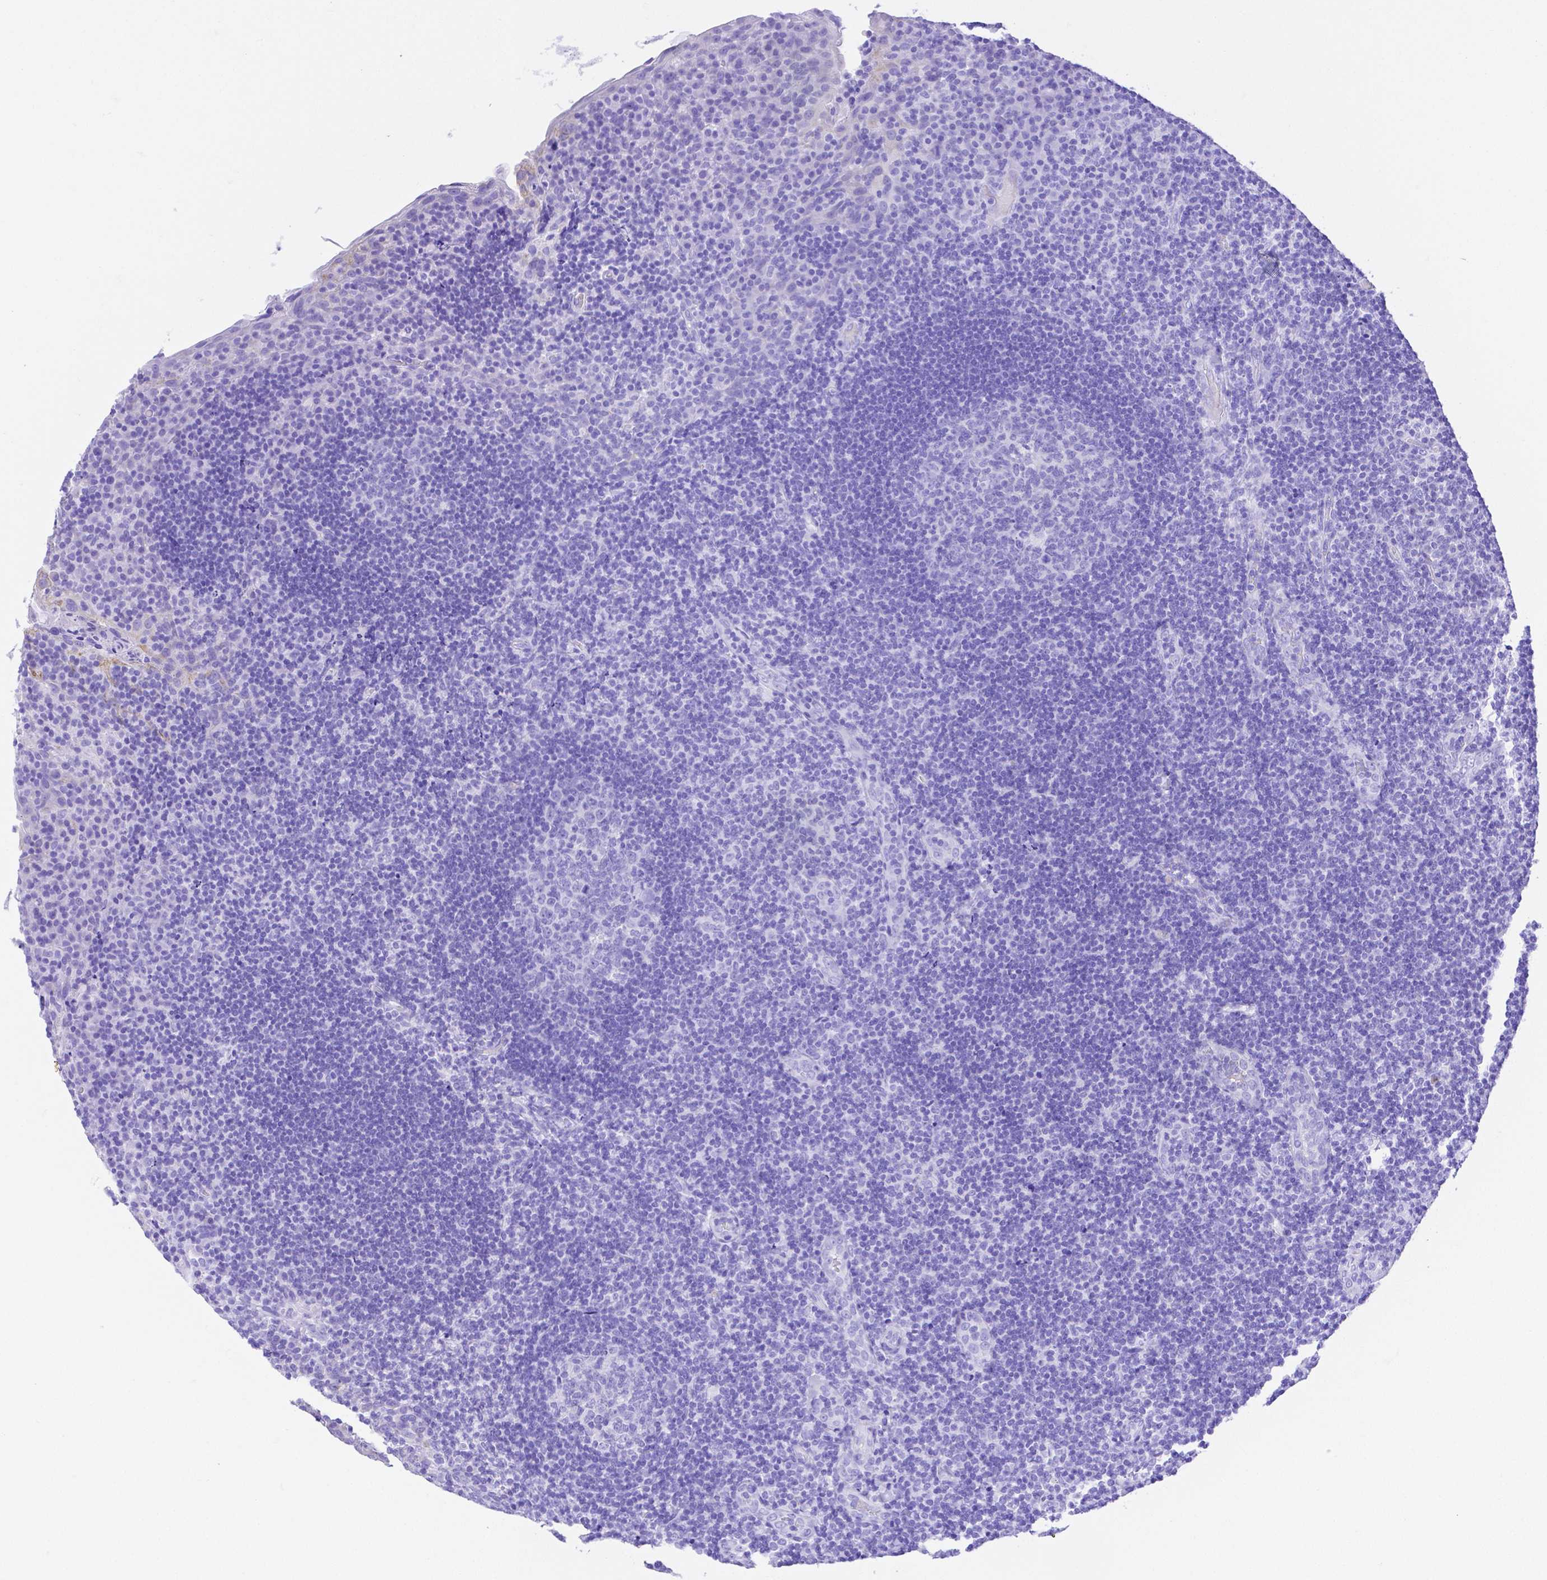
{"staining": {"intensity": "negative", "quantity": "none", "location": "none"}, "tissue": "tonsil", "cell_type": "Germinal center cells", "image_type": "normal", "snomed": [{"axis": "morphology", "description": "Normal tissue, NOS"}, {"axis": "topography", "description": "Tonsil"}], "caption": "Immunohistochemical staining of normal human tonsil reveals no significant positivity in germinal center cells. The staining was performed using DAB to visualize the protein expression in brown, while the nuclei were stained in blue with hematoxylin (Magnification: 20x).", "gene": "SMR3A", "patient": {"sex": "male", "age": 17}}